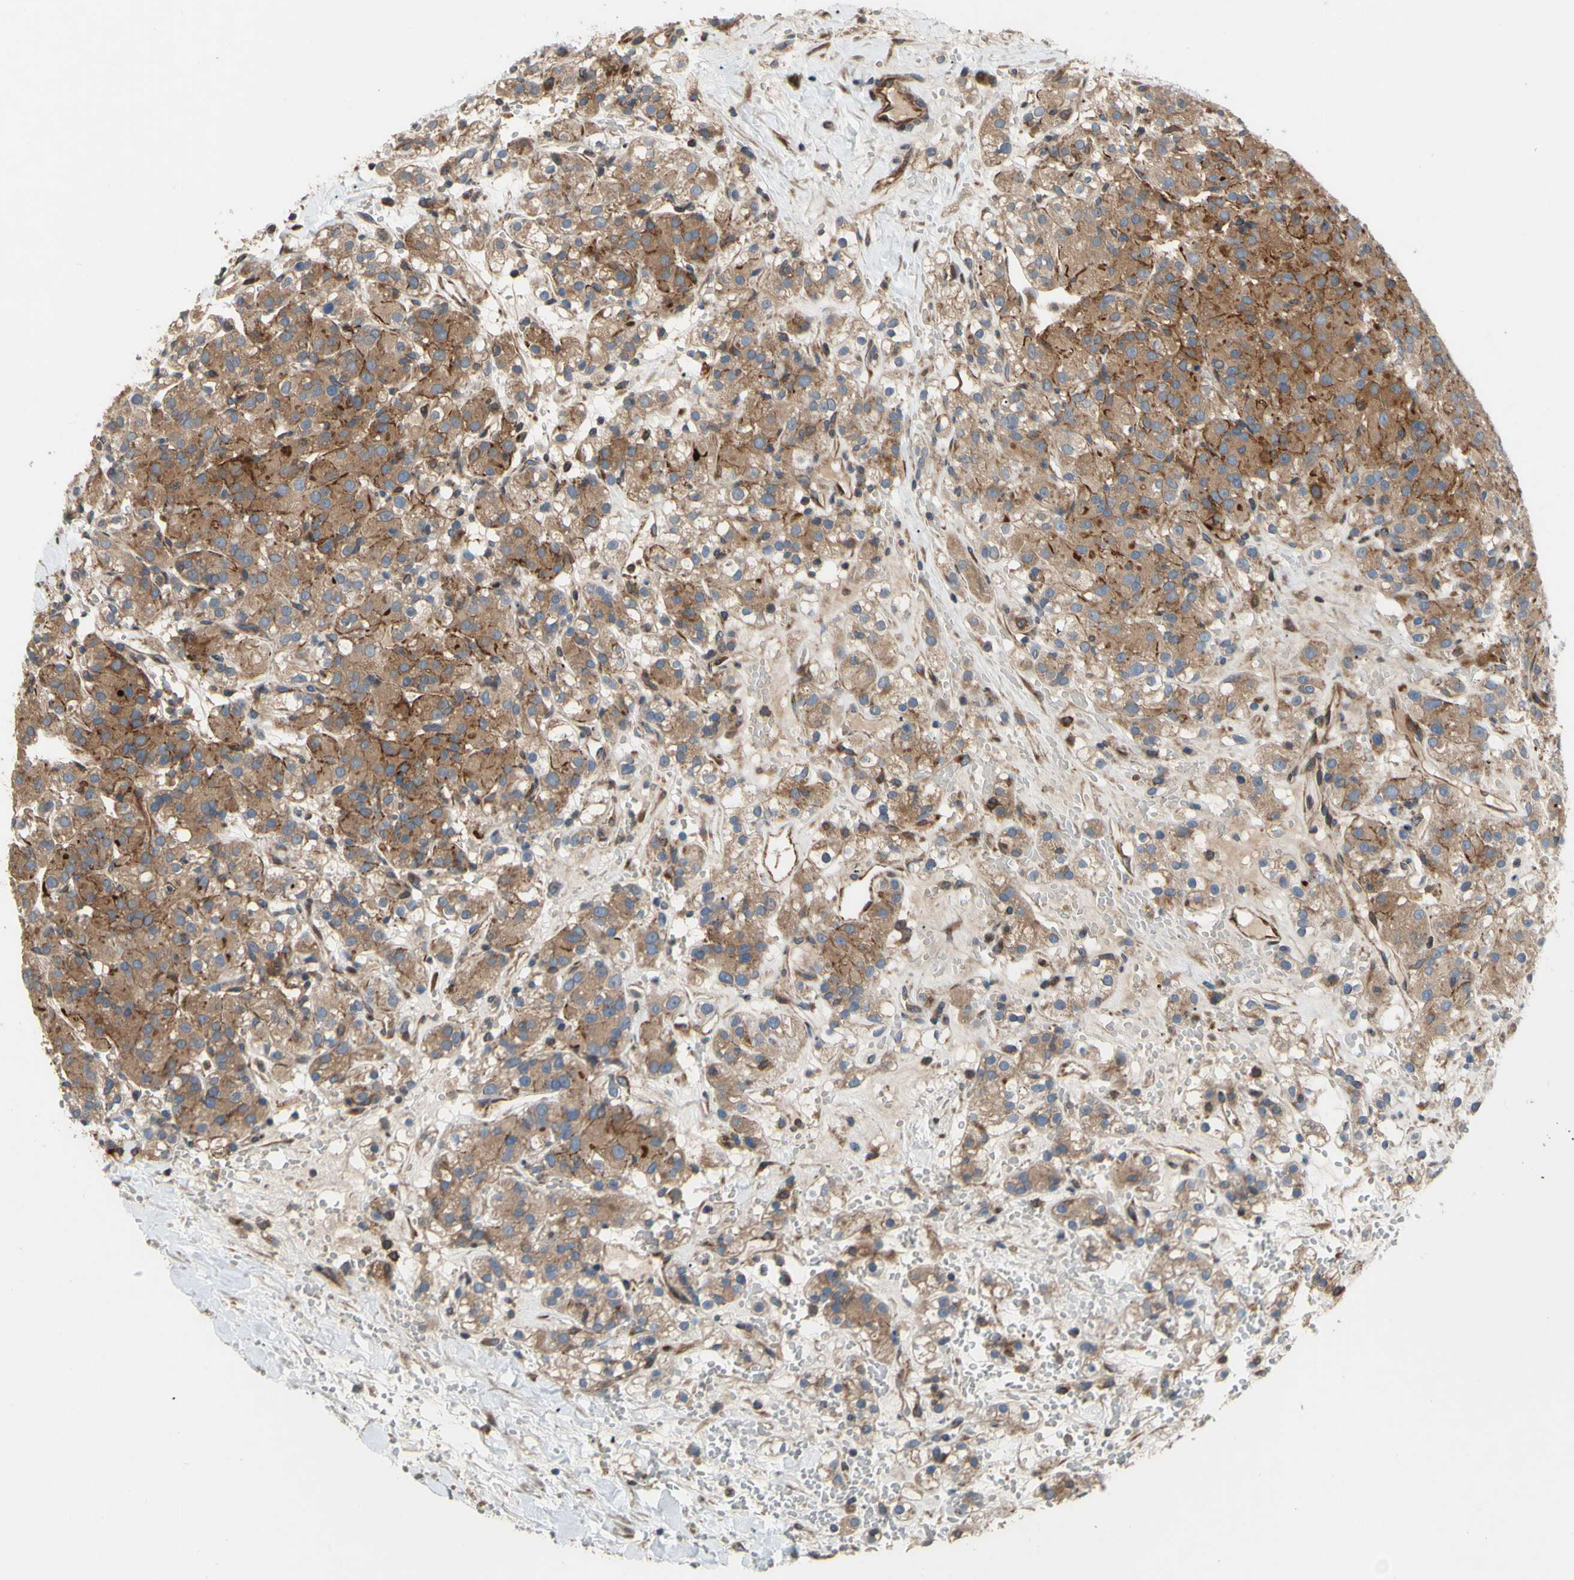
{"staining": {"intensity": "moderate", "quantity": "25%-75%", "location": "cytoplasmic/membranous"}, "tissue": "renal cancer", "cell_type": "Tumor cells", "image_type": "cancer", "snomed": [{"axis": "morphology", "description": "Adenocarcinoma, NOS"}, {"axis": "topography", "description": "Kidney"}], "caption": "Protein analysis of adenocarcinoma (renal) tissue reveals moderate cytoplasmic/membranous expression in about 25%-75% of tumor cells.", "gene": "SPTLC1", "patient": {"sex": "male", "age": 61}}